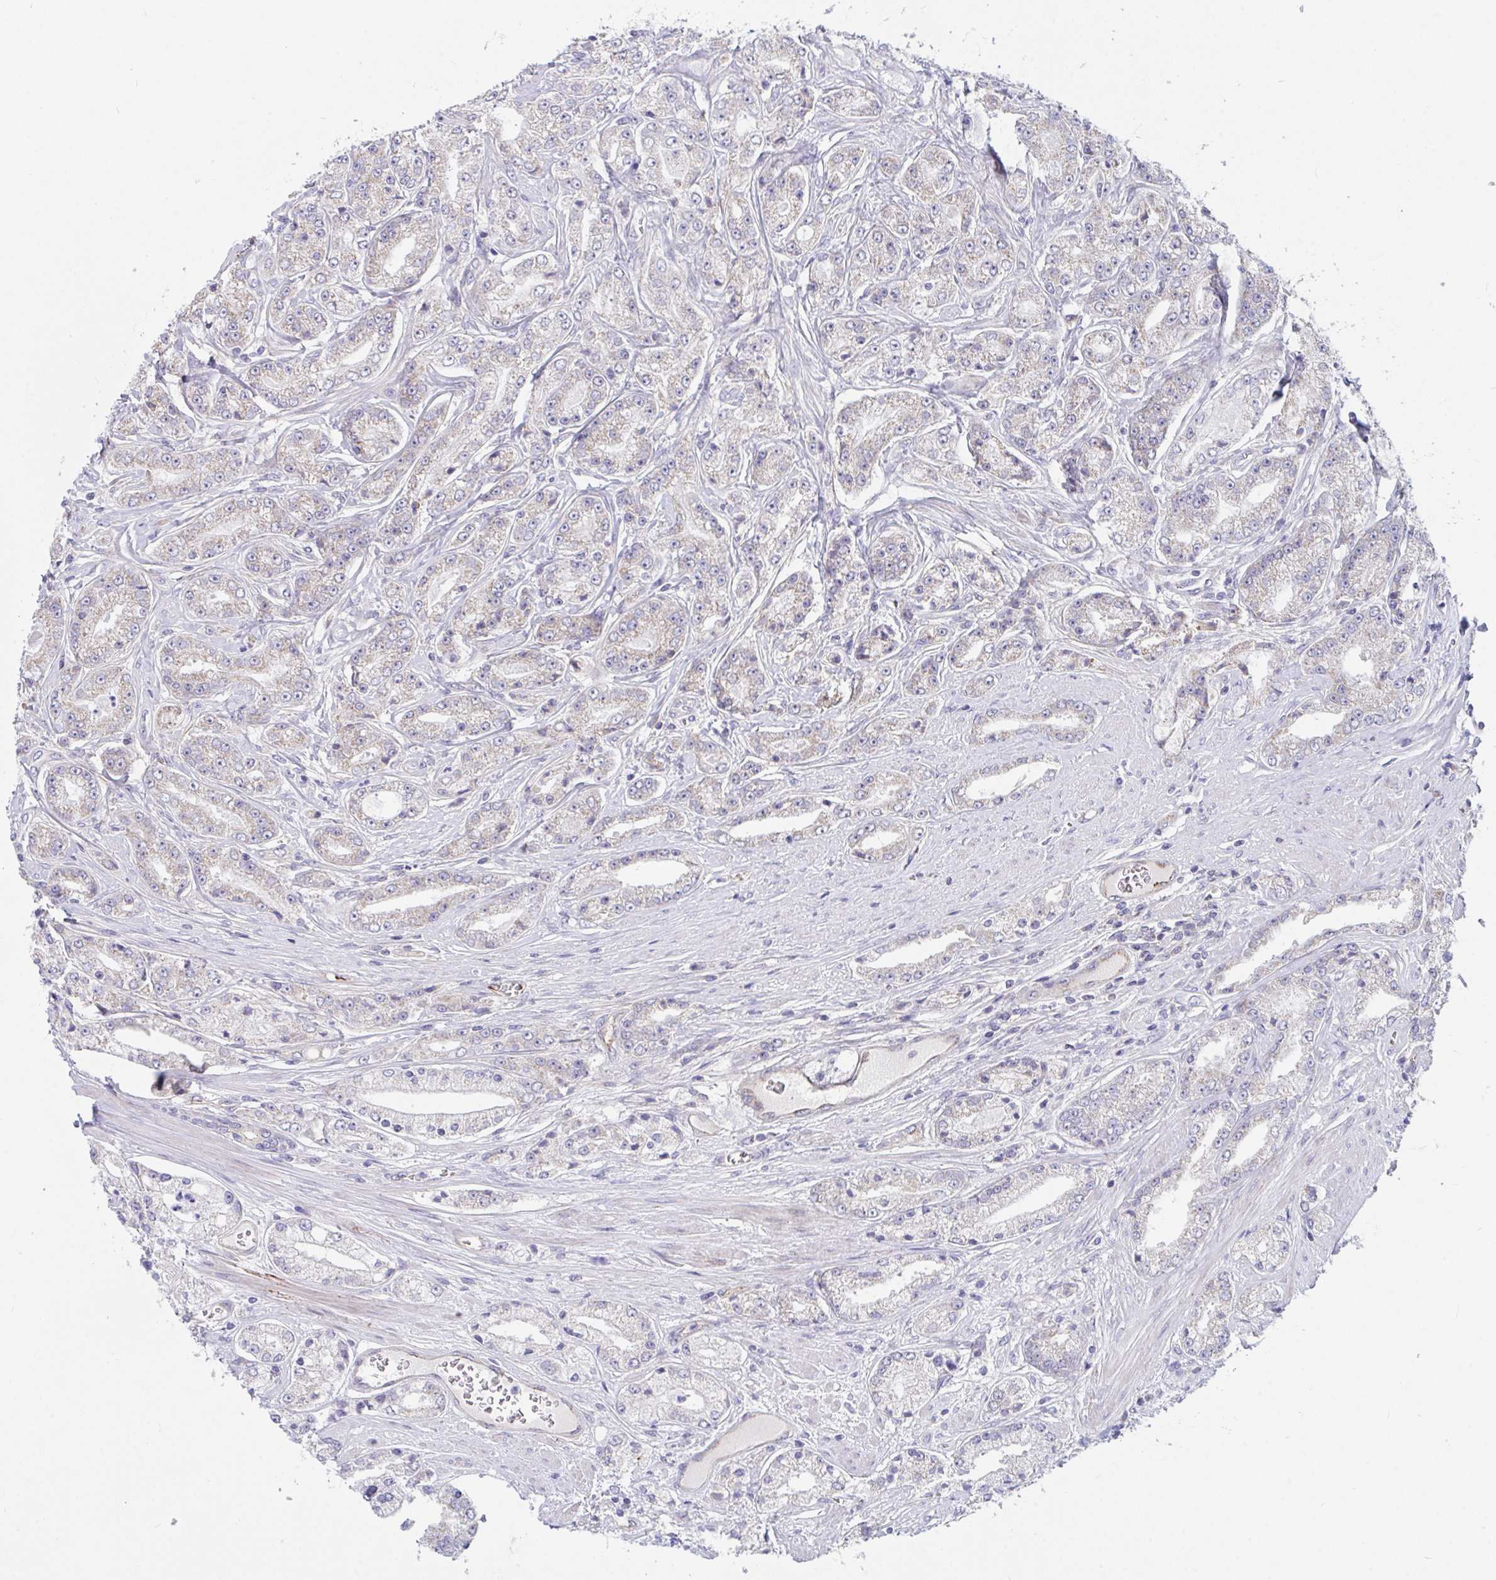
{"staining": {"intensity": "negative", "quantity": "none", "location": "none"}, "tissue": "prostate cancer", "cell_type": "Tumor cells", "image_type": "cancer", "snomed": [{"axis": "morphology", "description": "Adenocarcinoma, High grade"}, {"axis": "topography", "description": "Prostate"}], "caption": "Tumor cells are negative for brown protein staining in prostate cancer.", "gene": "IL37", "patient": {"sex": "male", "age": 66}}